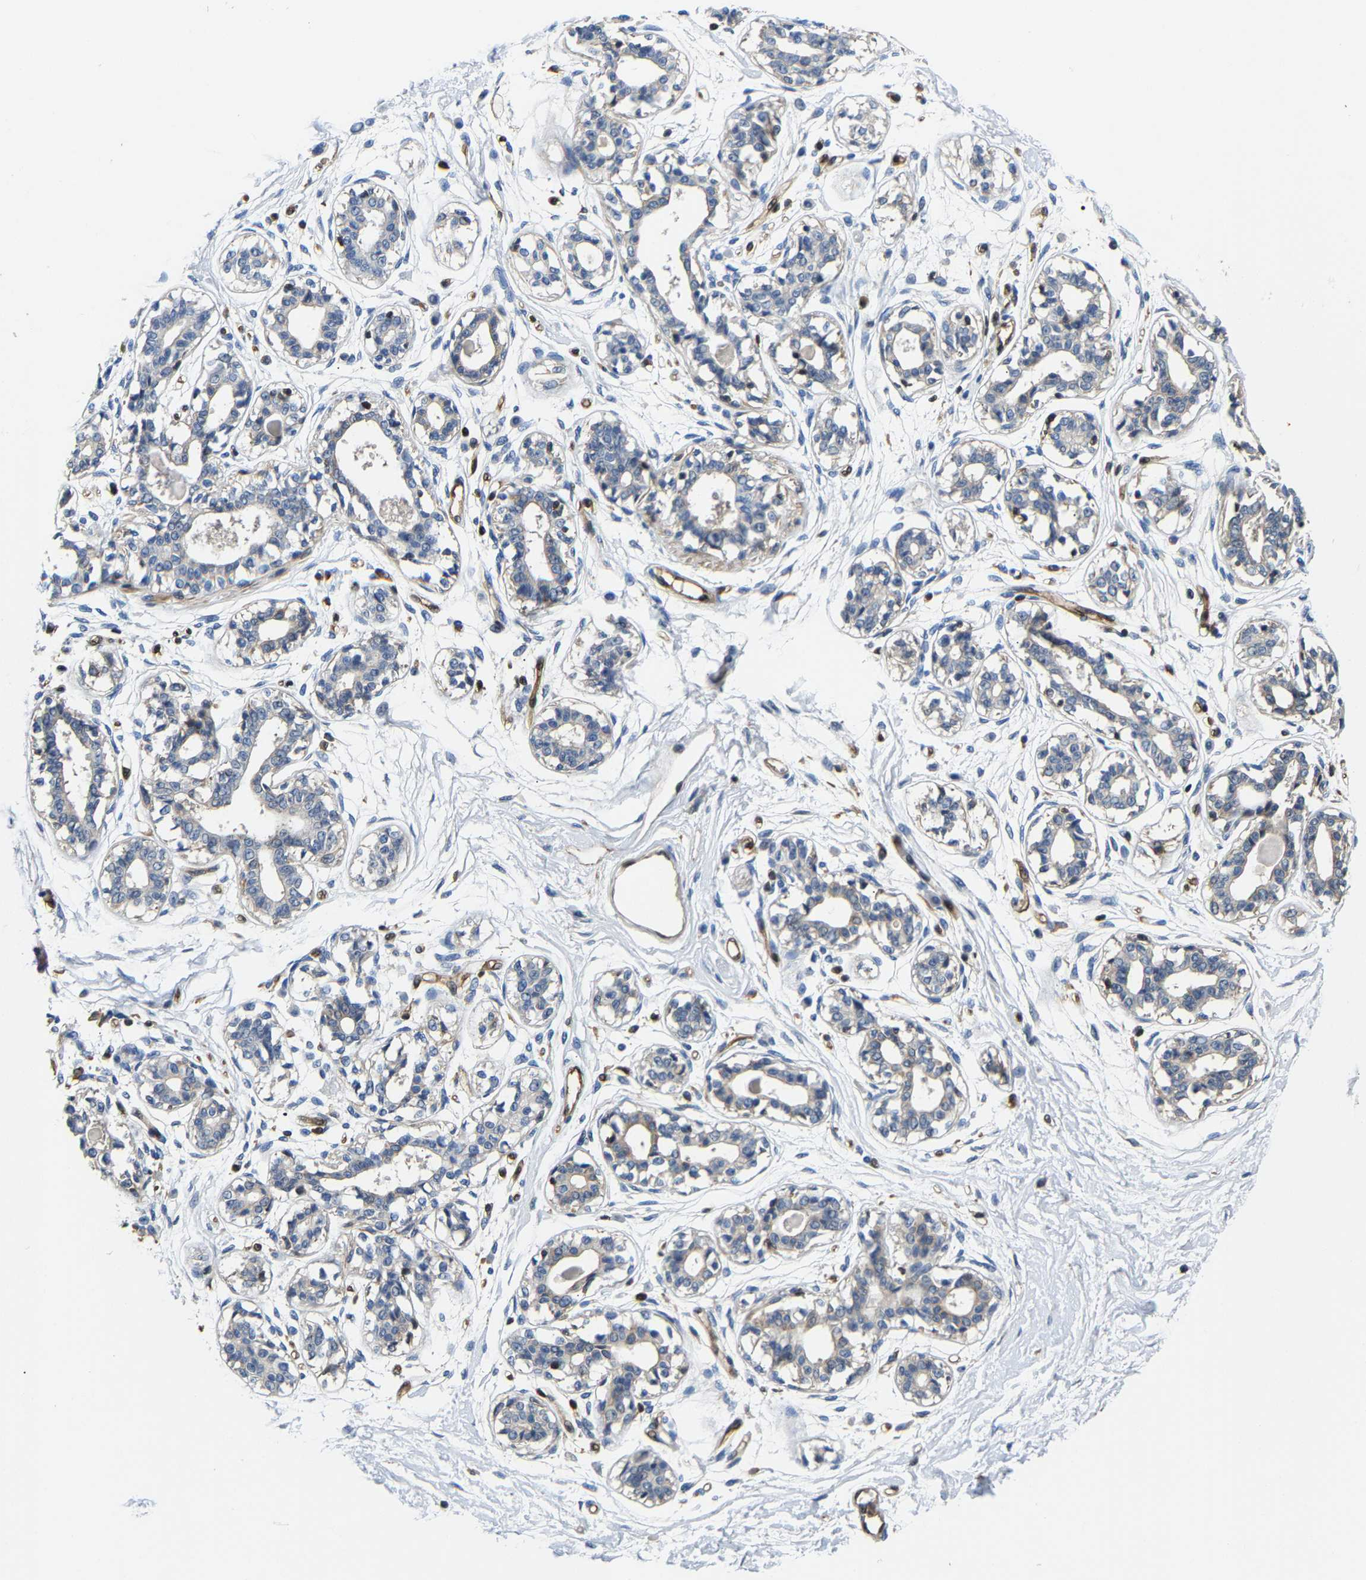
{"staining": {"intensity": "negative", "quantity": "none", "location": "none"}, "tissue": "breast", "cell_type": "Adipocytes", "image_type": "normal", "snomed": [{"axis": "morphology", "description": "Normal tissue, NOS"}, {"axis": "topography", "description": "Breast"}], "caption": "The image displays no staining of adipocytes in normal breast. The staining was performed using DAB to visualize the protein expression in brown, while the nuclei were stained in blue with hematoxylin (Magnification: 20x).", "gene": "GIMAP7", "patient": {"sex": "female", "age": 45}}